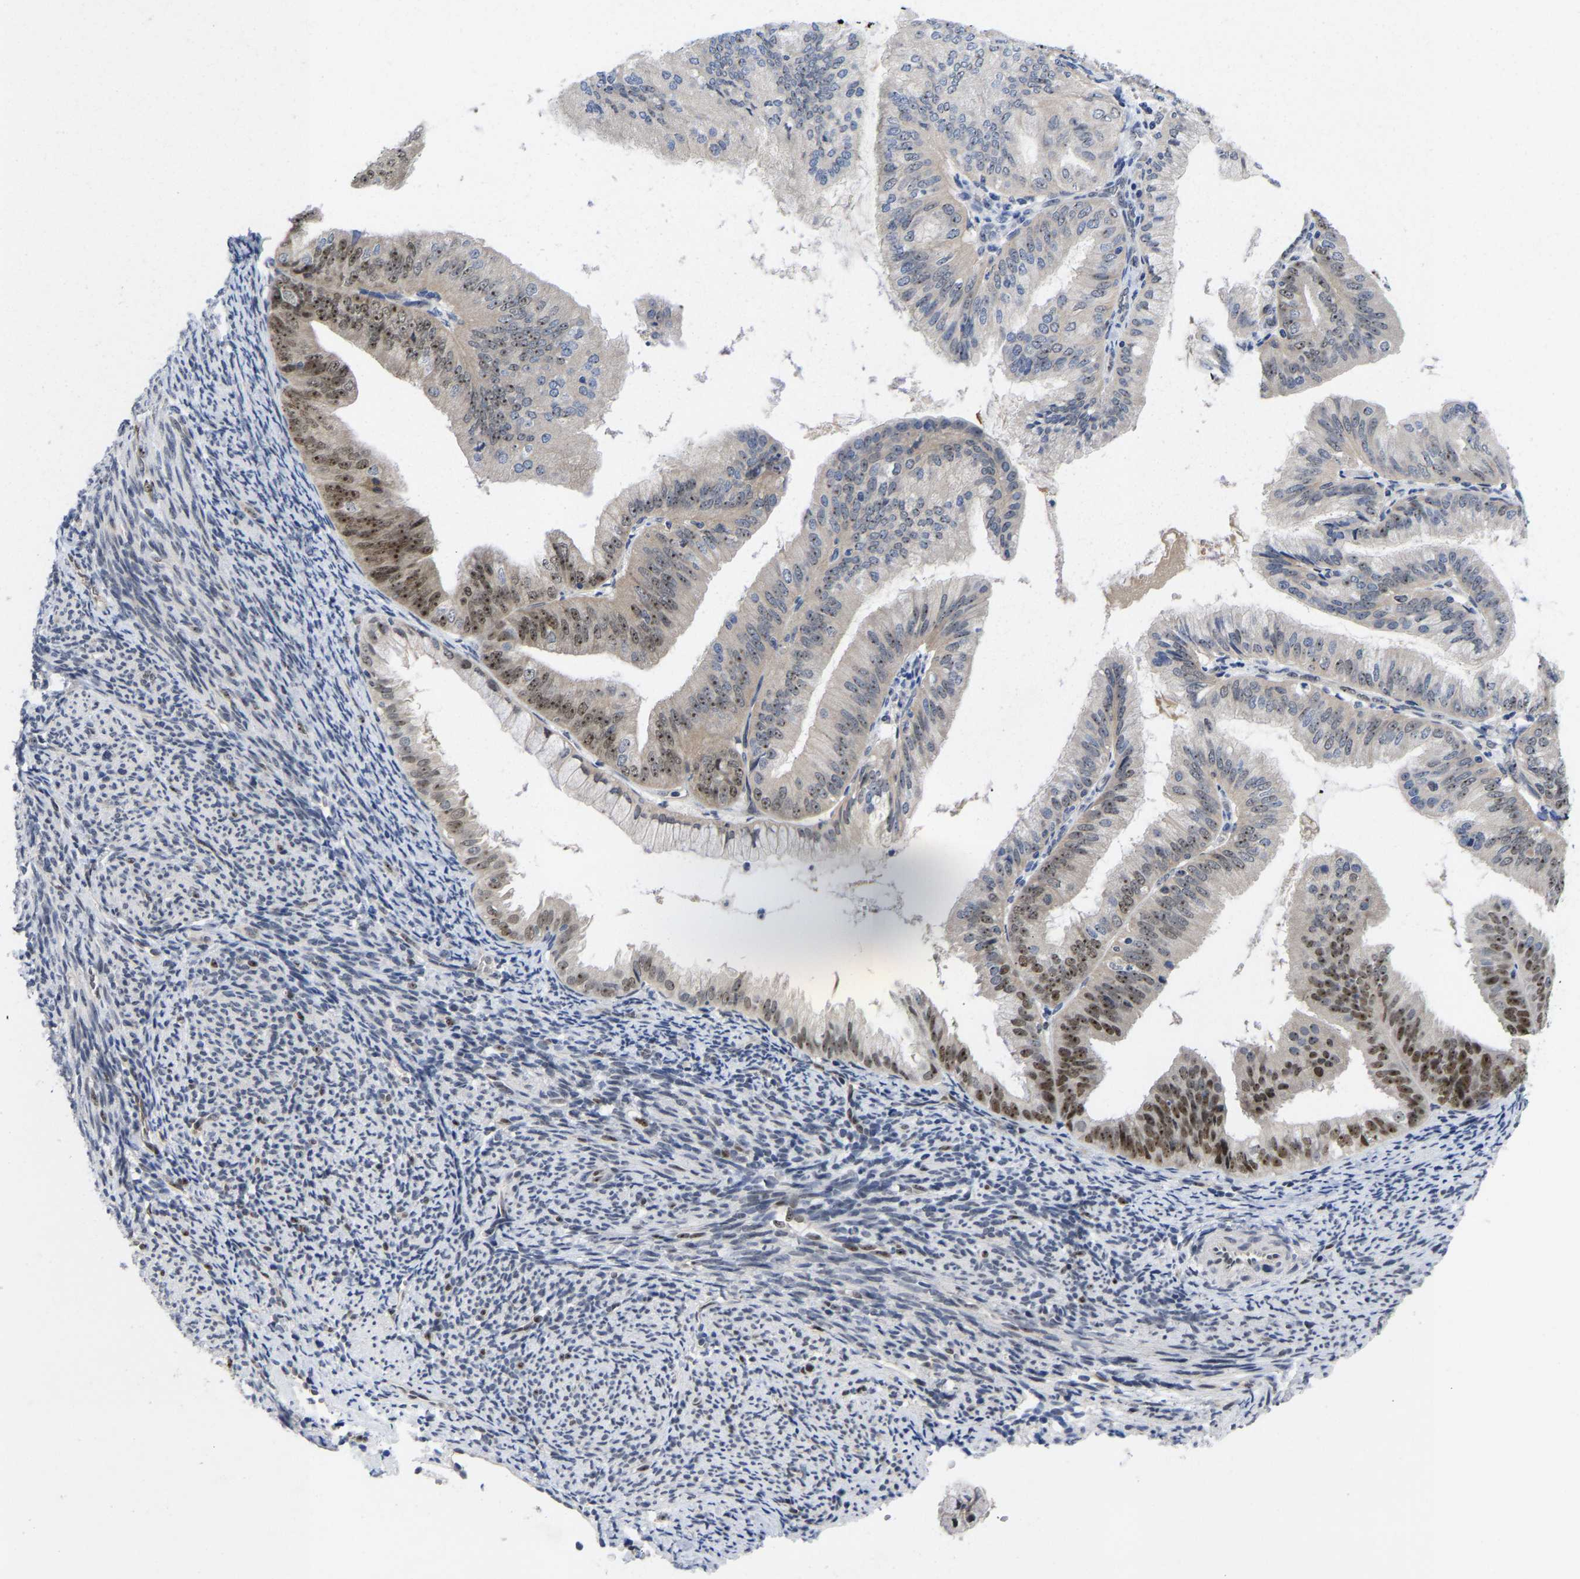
{"staining": {"intensity": "moderate", "quantity": "25%-75%", "location": "nuclear"}, "tissue": "endometrial cancer", "cell_type": "Tumor cells", "image_type": "cancer", "snomed": [{"axis": "morphology", "description": "Adenocarcinoma, NOS"}, {"axis": "topography", "description": "Endometrium"}], "caption": "IHC photomicrograph of neoplastic tissue: human endometrial adenocarcinoma stained using IHC reveals medium levels of moderate protein expression localized specifically in the nuclear of tumor cells, appearing as a nuclear brown color.", "gene": "NLE1", "patient": {"sex": "female", "age": 63}}